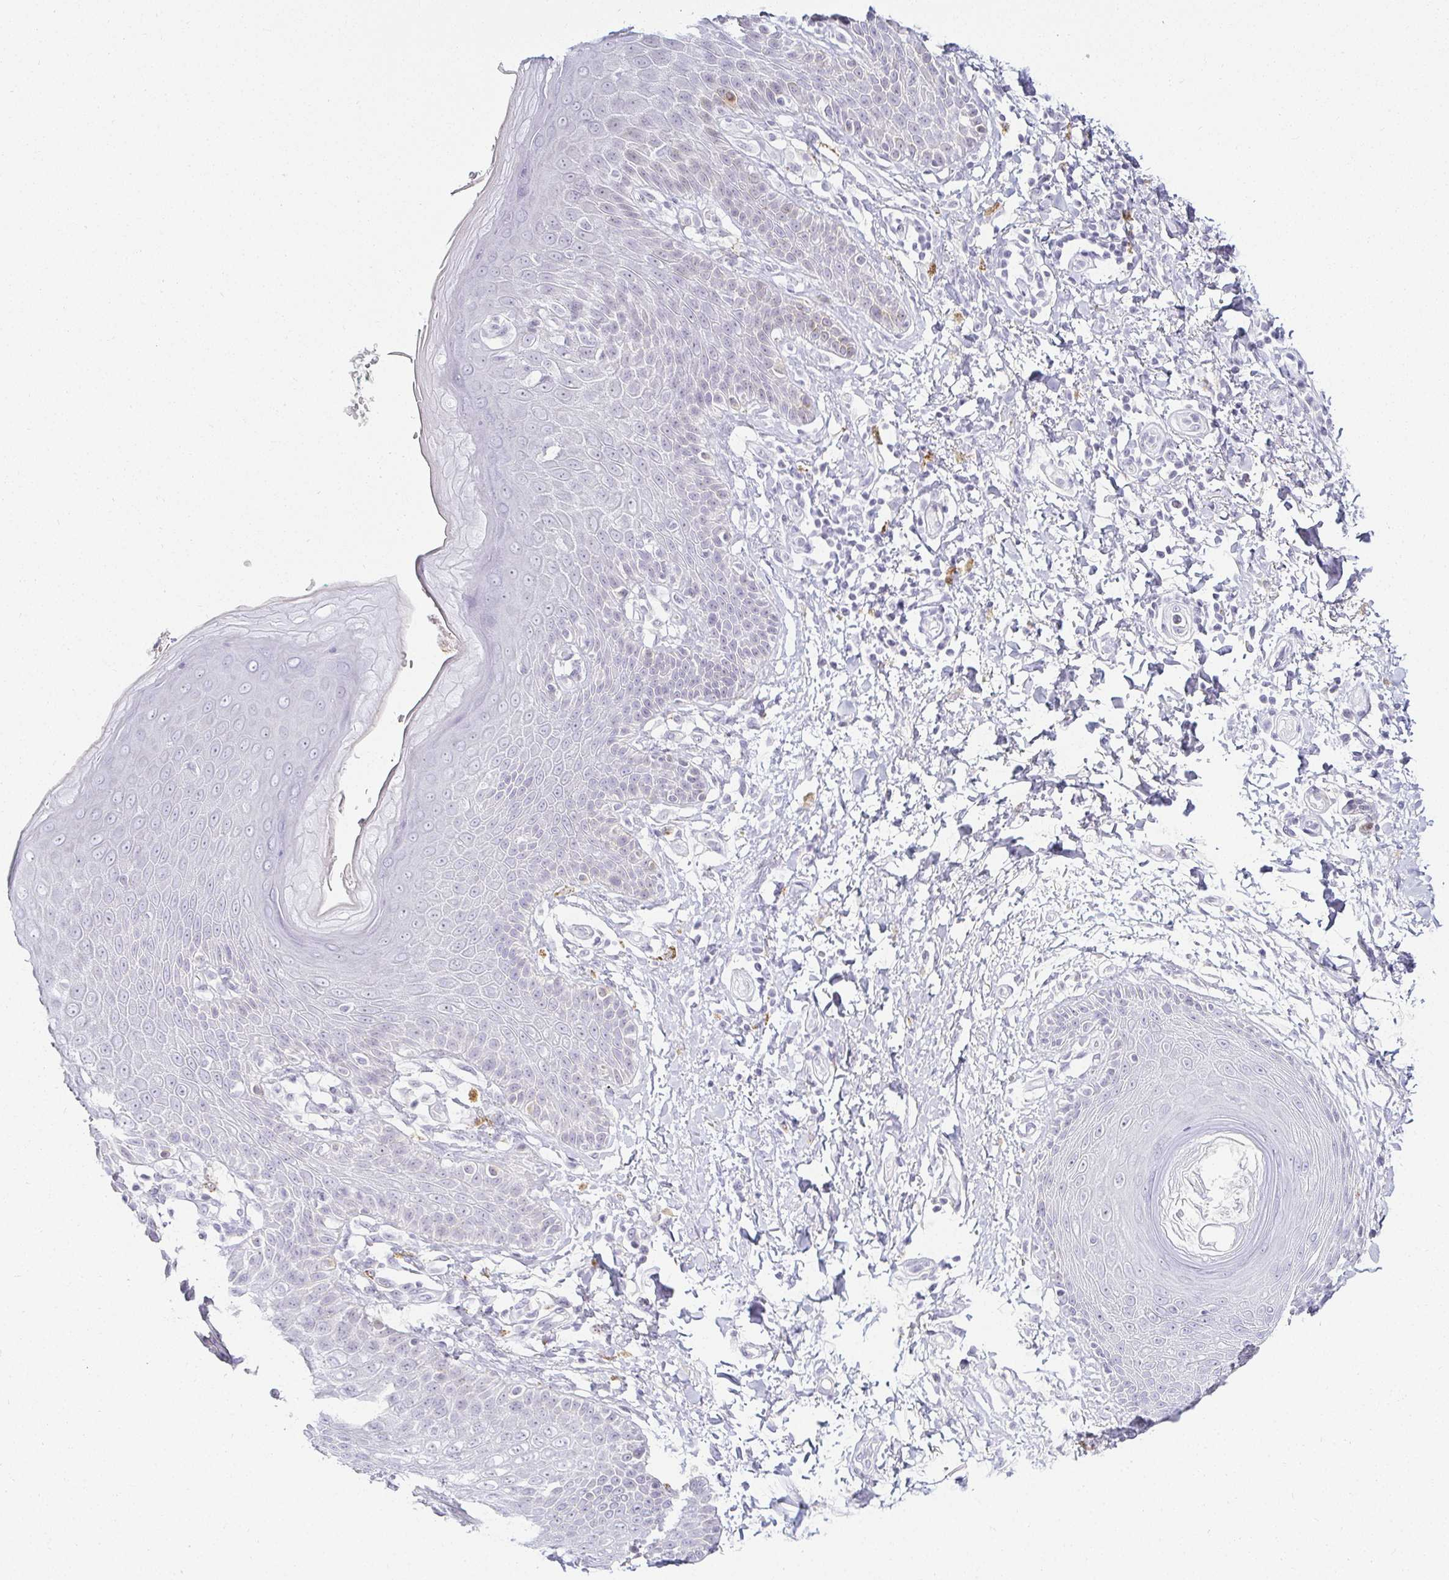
{"staining": {"intensity": "negative", "quantity": "none", "location": "none"}, "tissue": "skin", "cell_type": "Epidermal cells", "image_type": "normal", "snomed": [{"axis": "morphology", "description": "Normal tissue, NOS"}, {"axis": "topography", "description": "Peripheral nerve tissue"}], "caption": "This is an immunohistochemistry photomicrograph of benign skin. There is no expression in epidermal cells.", "gene": "ACAN", "patient": {"sex": "male", "age": 51}}